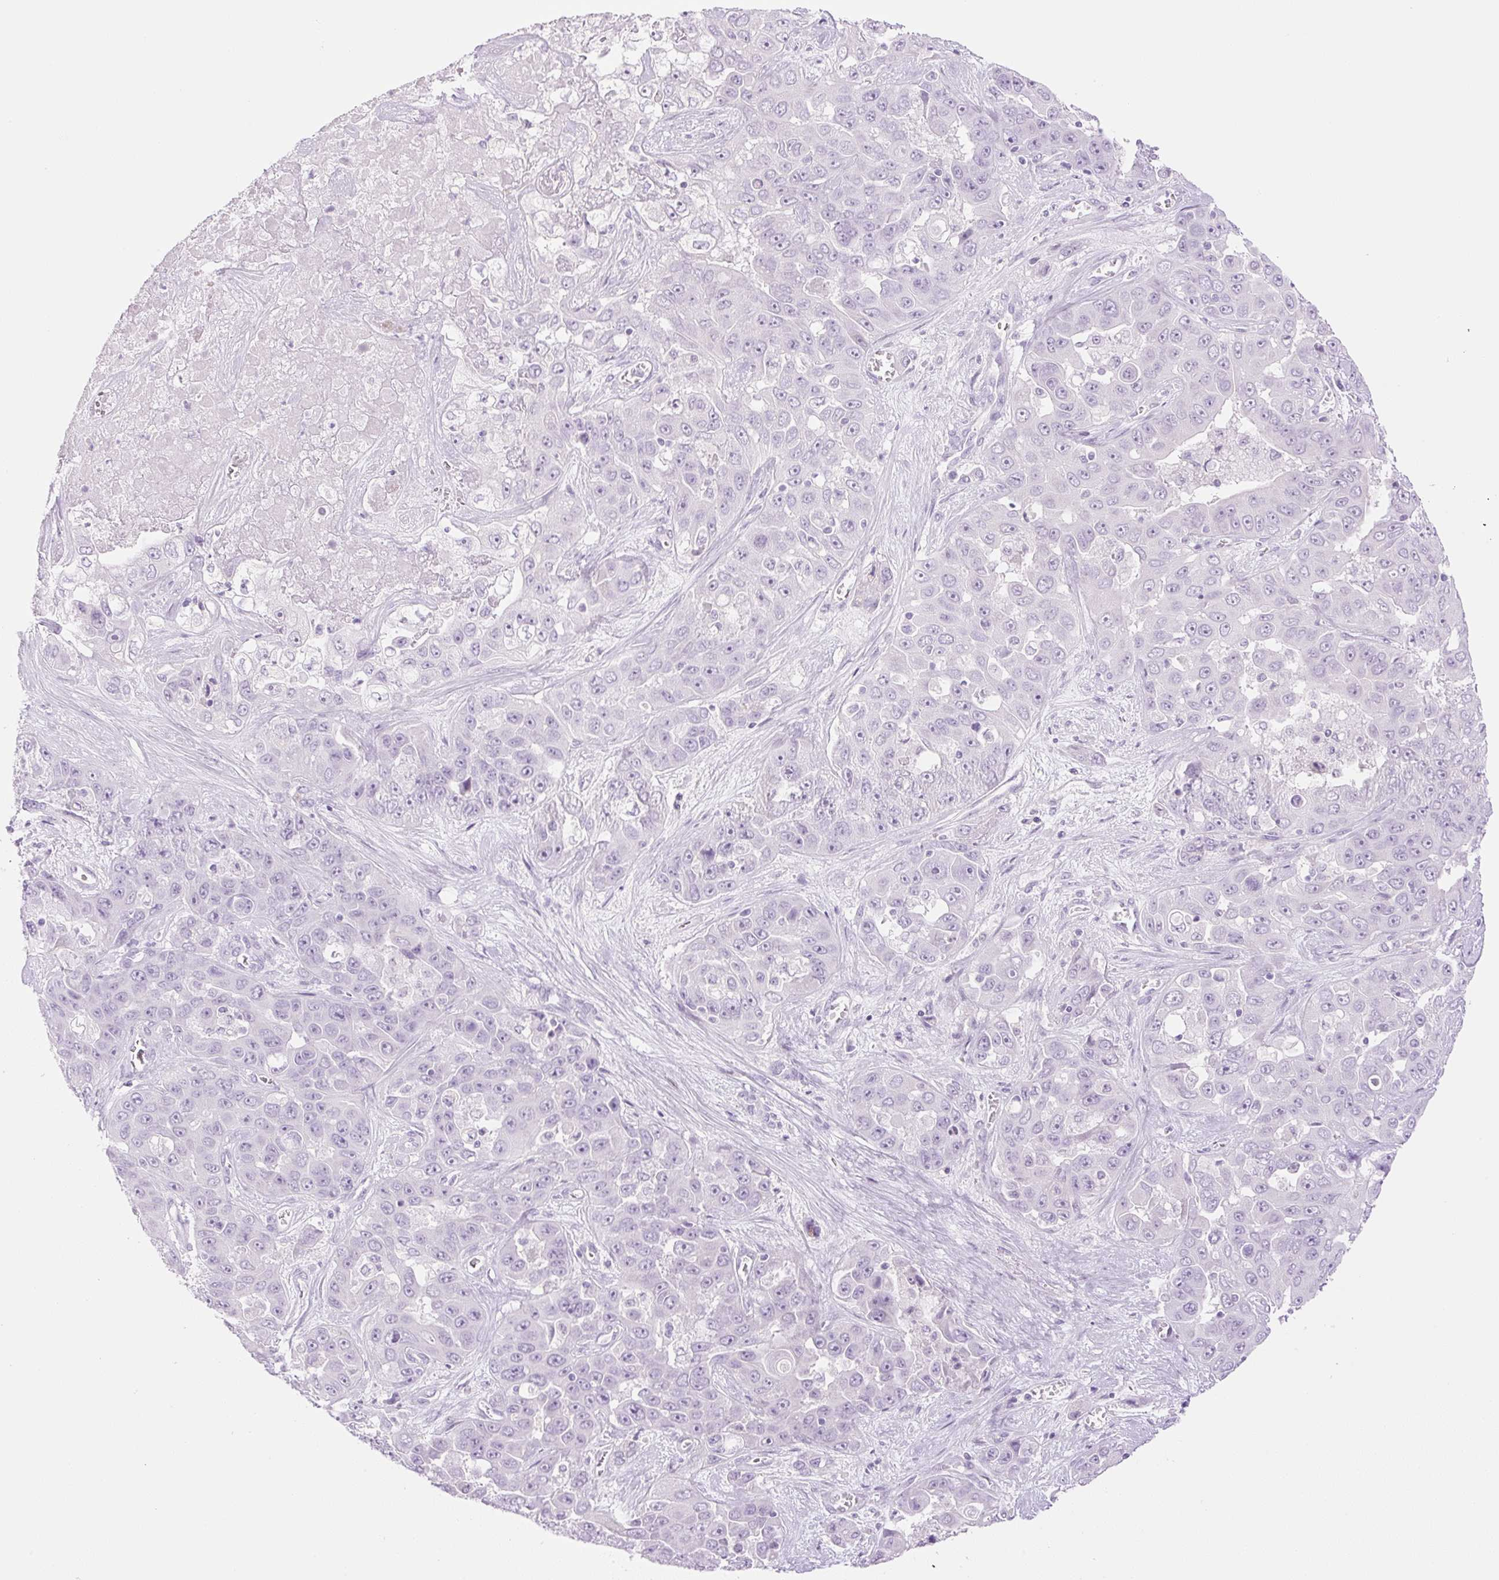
{"staining": {"intensity": "negative", "quantity": "none", "location": "none"}, "tissue": "liver cancer", "cell_type": "Tumor cells", "image_type": "cancer", "snomed": [{"axis": "morphology", "description": "Cholangiocarcinoma"}, {"axis": "topography", "description": "Liver"}], "caption": "The photomicrograph exhibits no significant expression in tumor cells of liver cancer.", "gene": "SP140L", "patient": {"sex": "female", "age": 52}}